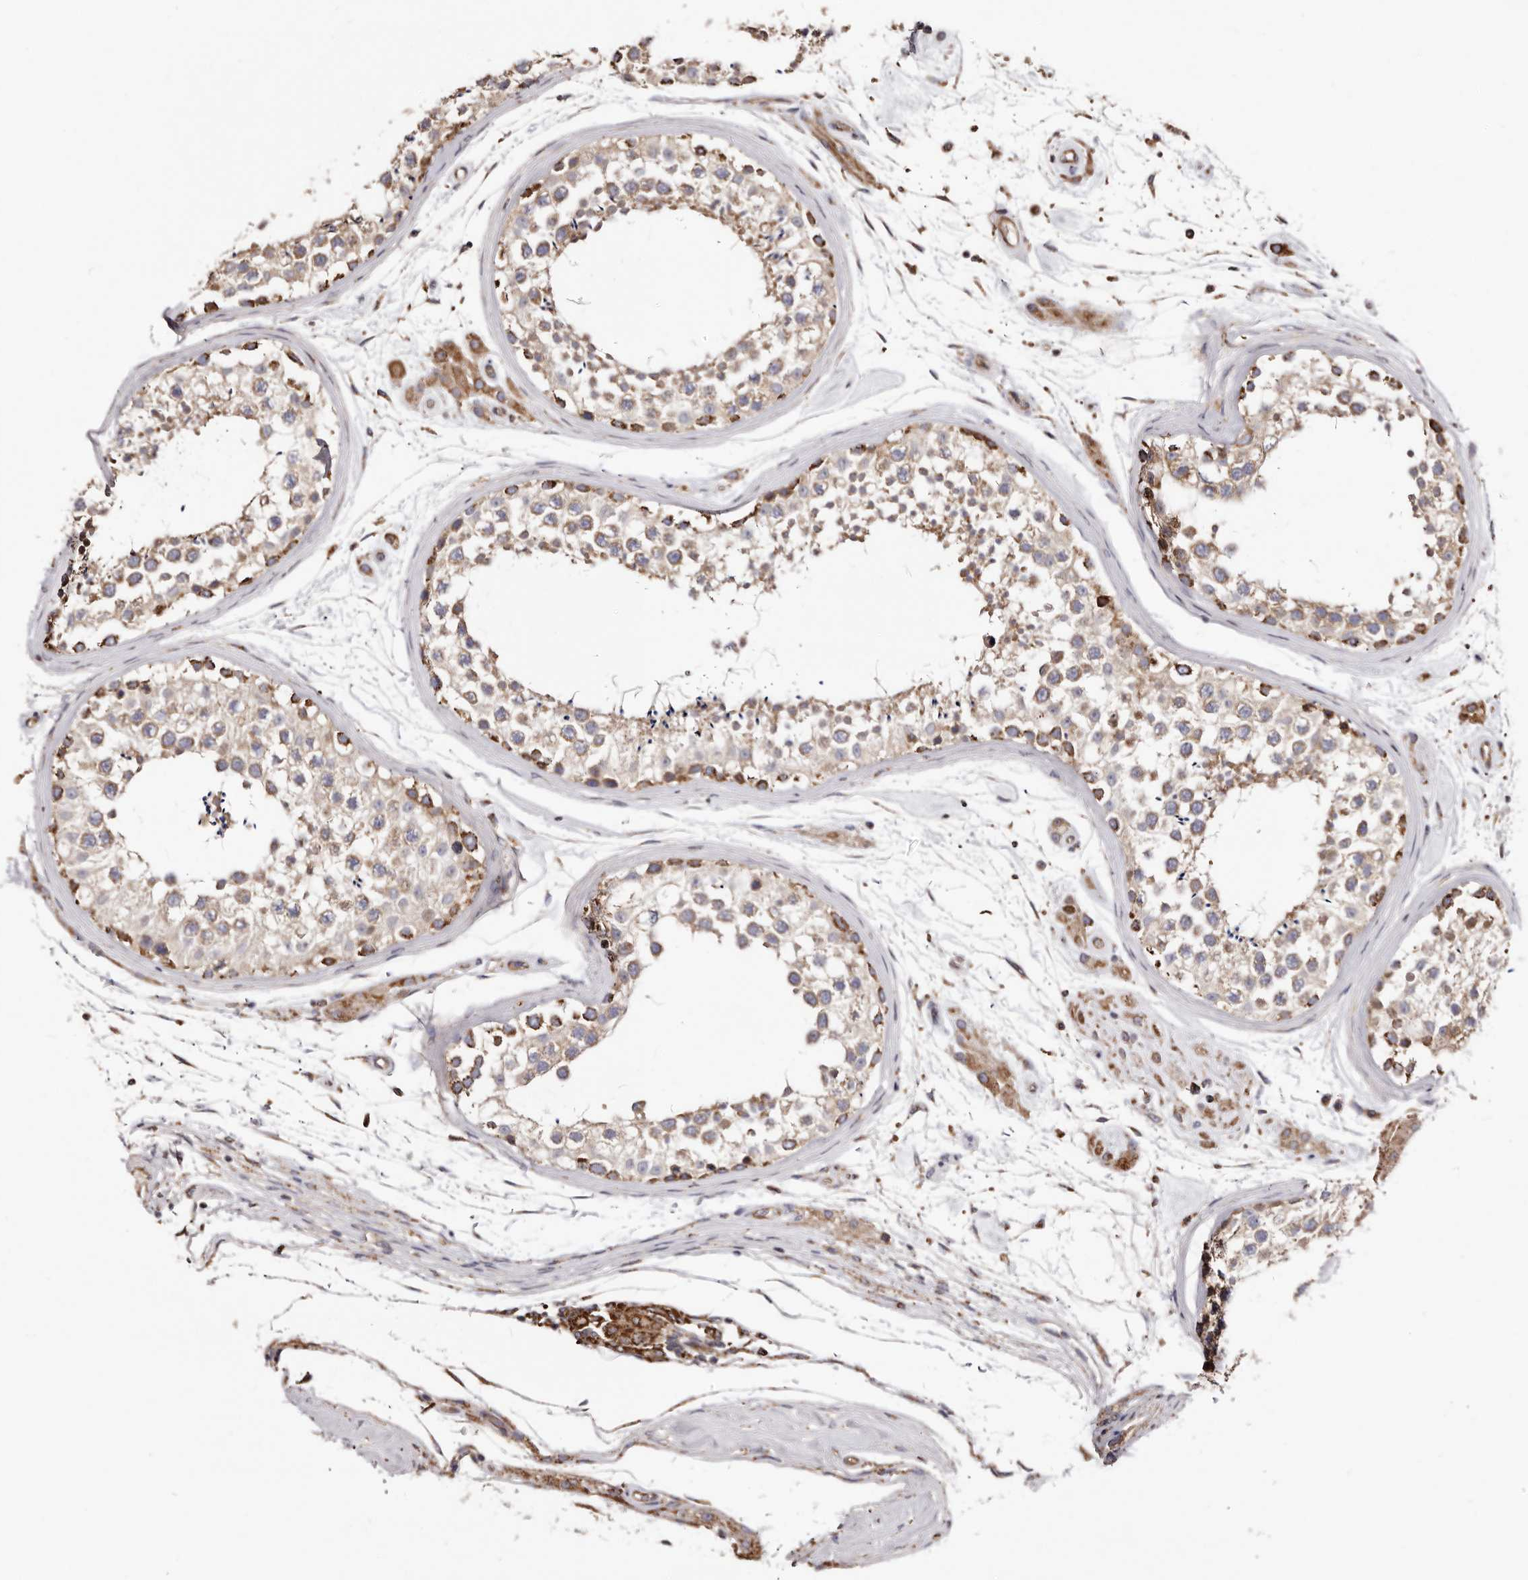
{"staining": {"intensity": "moderate", "quantity": "25%-75%", "location": "cytoplasmic/membranous"}, "tissue": "testis", "cell_type": "Cells in seminiferous ducts", "image_type": "normal", "snomed": [{"axis": "morphology", "description": "Normal tissue, NOS"}, {"axis": "topography", "description": "Testis"}], "caption": "Immunohistochemical staining of unremarkable human testis shows moderate cytoplasmic/membranous protein expression in about 25%-75% of cells in seminiferous ducts.", "gene": "LUZP1", "patient": {"sex": "male", "age": 46}}